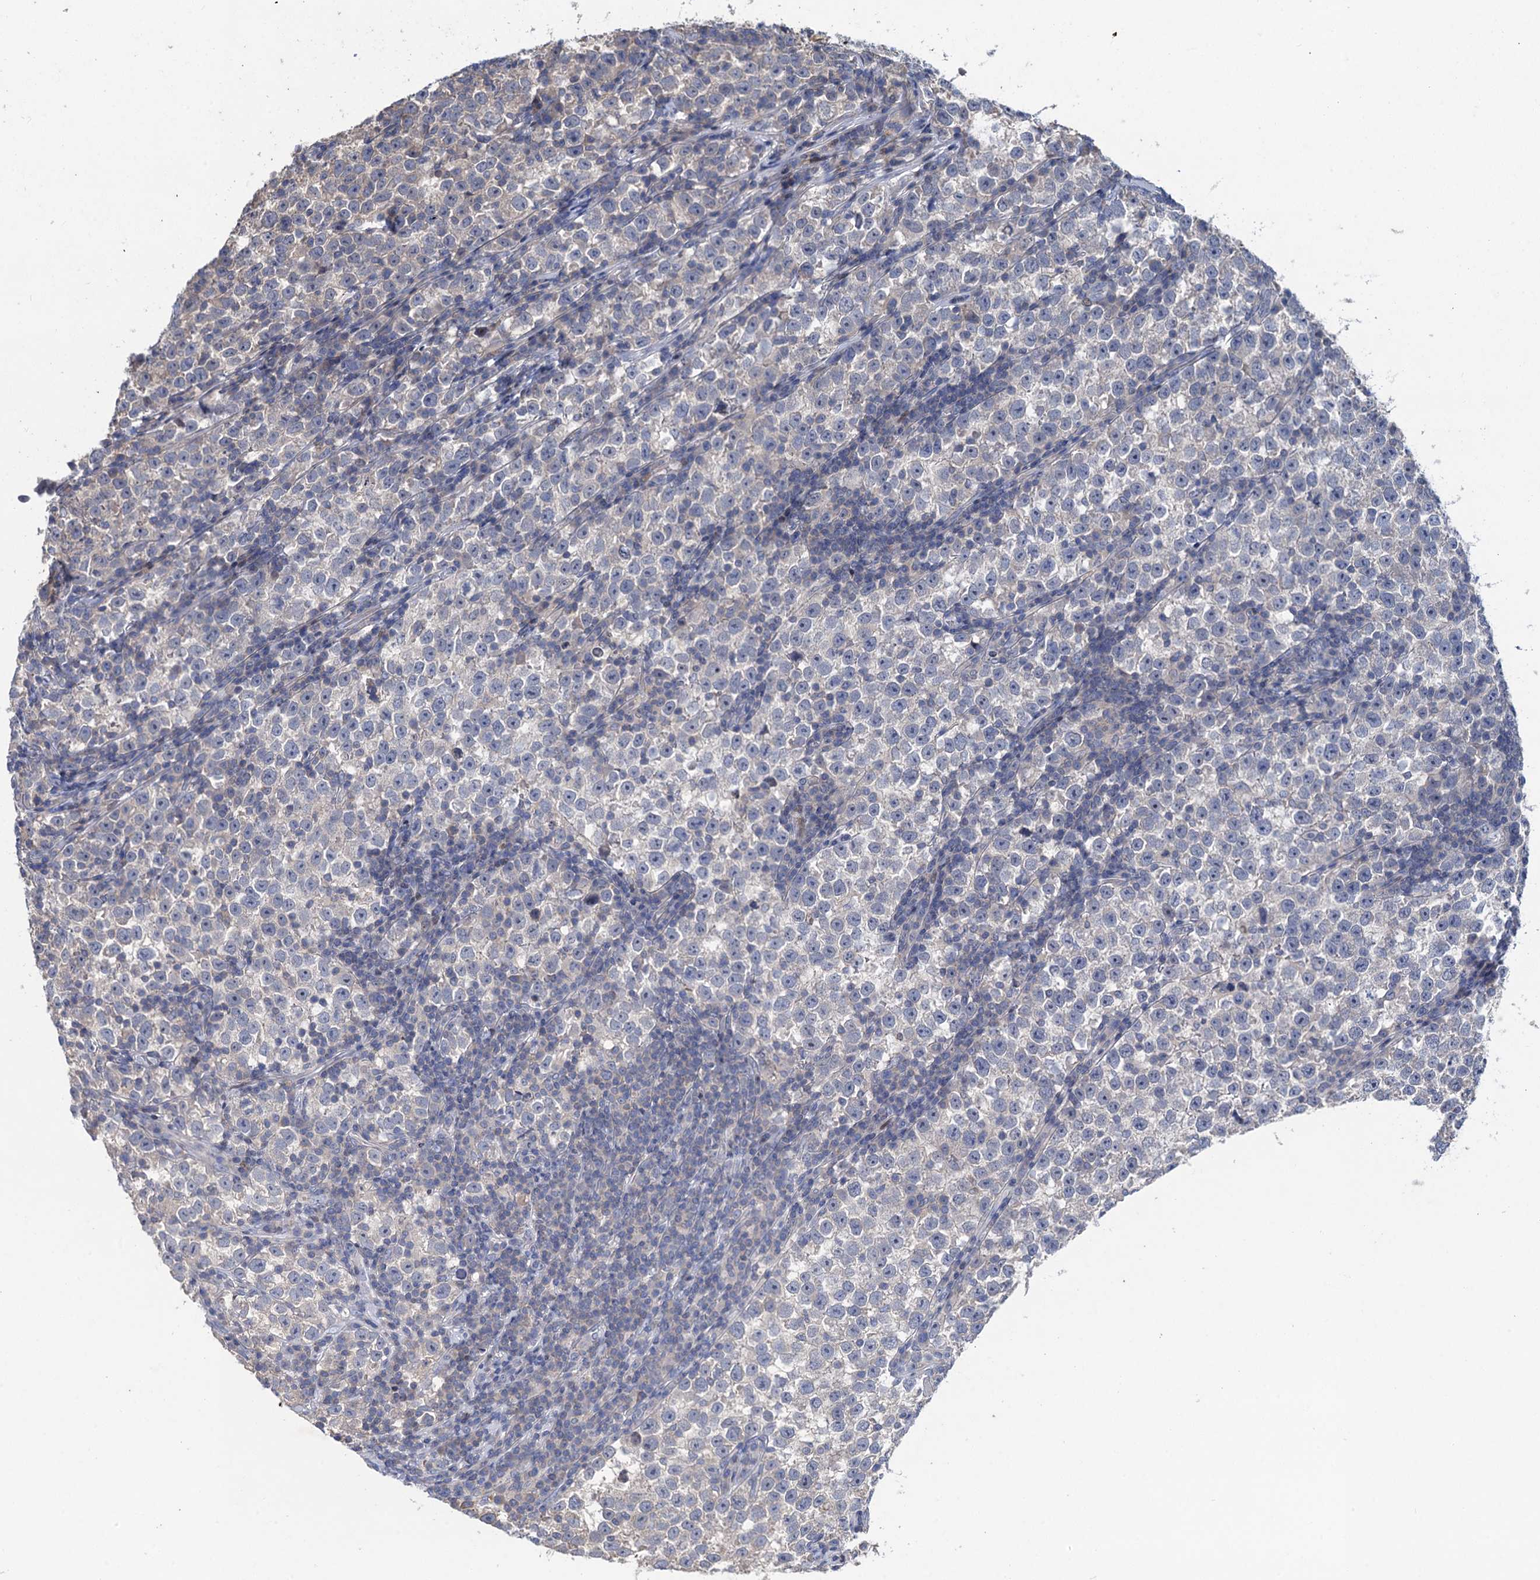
{"staining": {"intensity": "negative", "quantity": "none", "location": "none"}, "tissue": "testis cancer", "cell_type": "Tumor cells", "image_type": "cancer", "snomed": [{"axis": "morphology", "description": "Normal tissue, NOS"}, {"axis": "morphology", "description": "Seminoma, NOS"}, {"axis": "topography", "description": "Testis"}], "caption": "IHC of human testis seminoma shows no staining in tumor cells.", "gene": "ESYT3", "patient": {"sex": "male", "age": 43}}